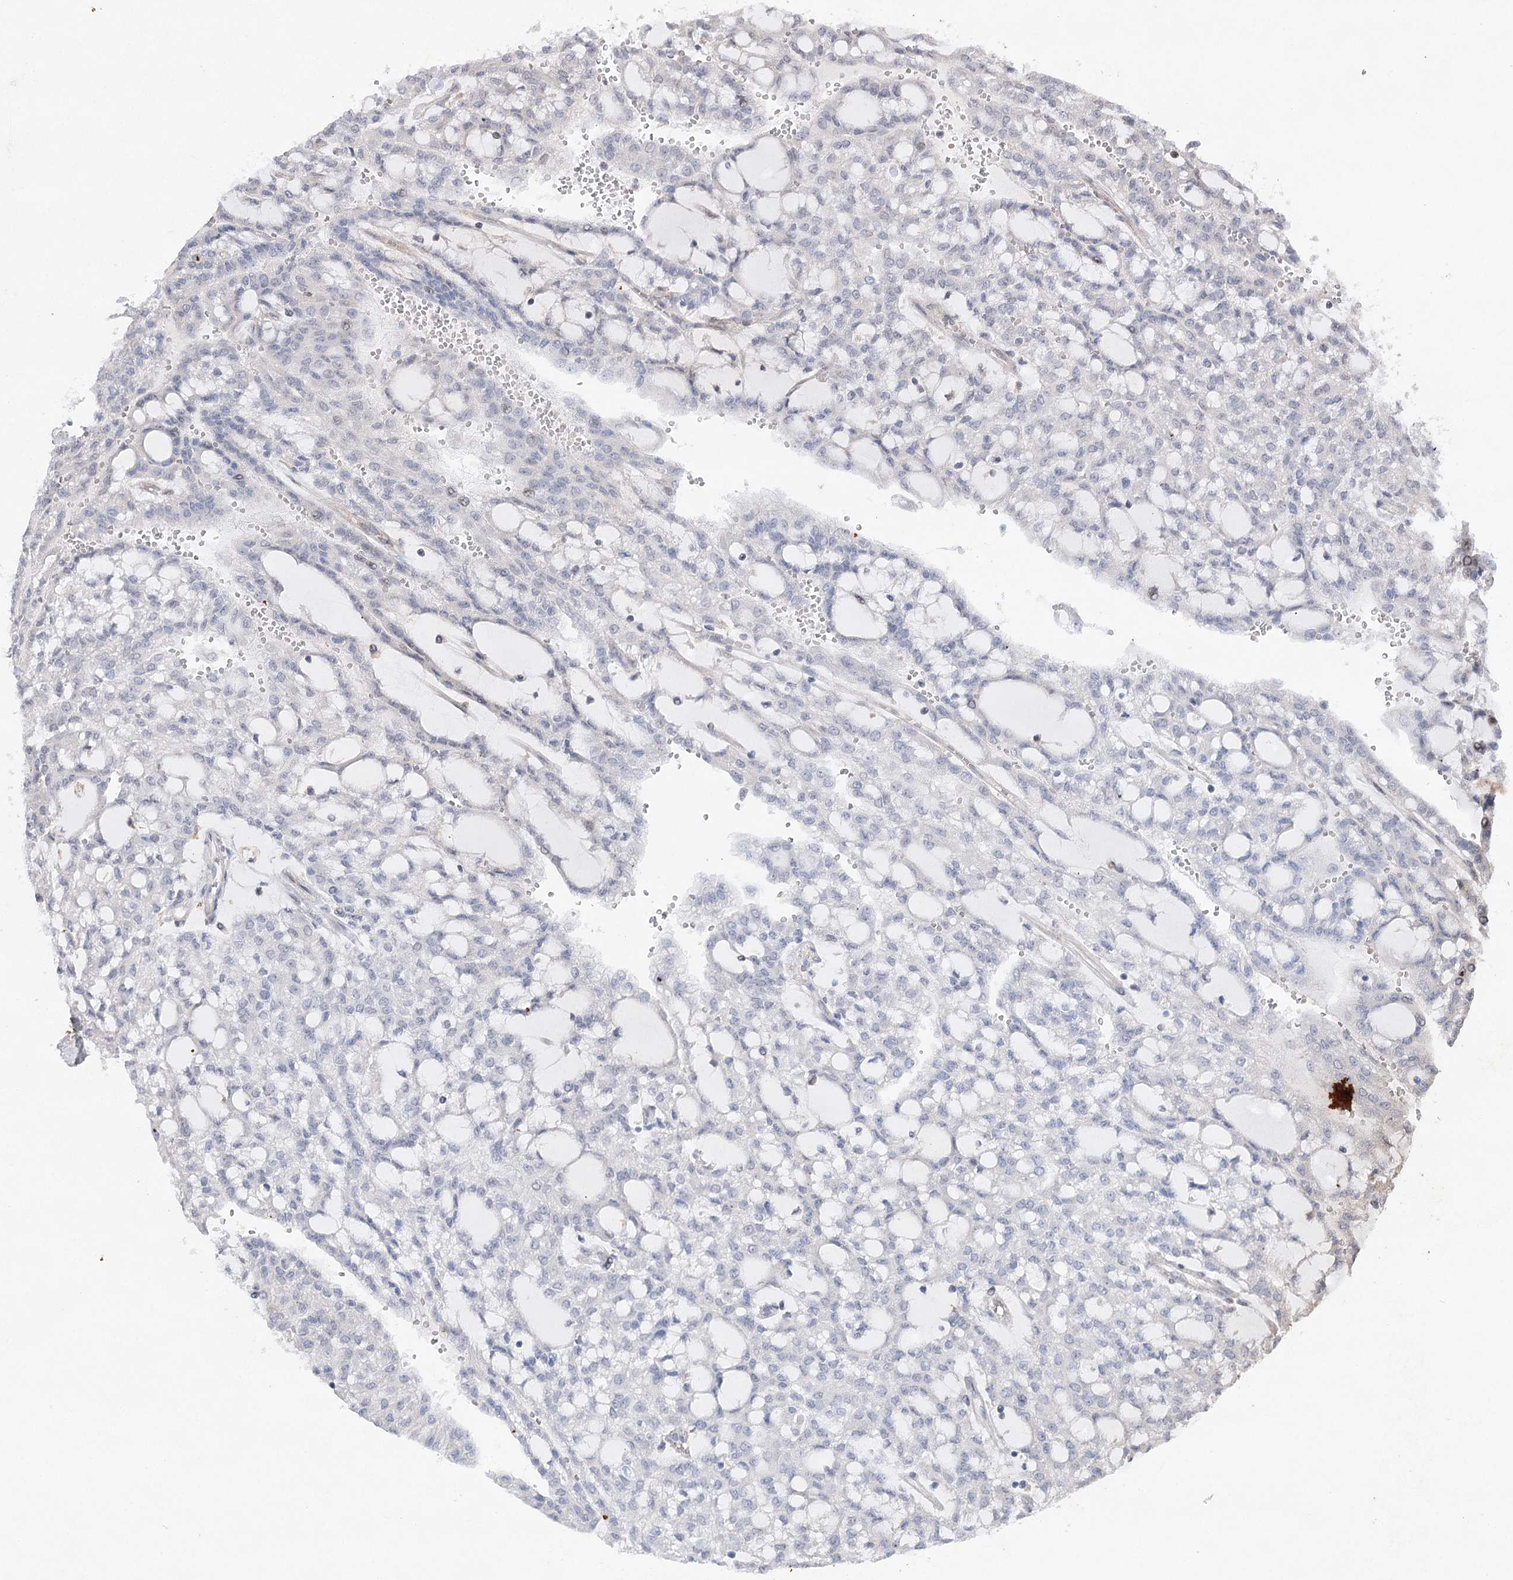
{"staining": {"intensity": "negative", "quantity": "none", "location": "none"}, "tissue": "renal cancer", "cell_type": "Tumor cells", "image_type": "cancer", "snomed": [{"axis": "morphology", "description": "Adenocarcinoma, NOS"}, {"axis": "topography", "description": "Kidney"}], "caption": "Immunohistochemical staining of human renal adenocarcinoma shows no significant staining in tumor cells. (Brightfield microscopy of DAB immunohistochemistry (IHC) at high magnification).", "gene": "OBSL1", "patient": {"sex": "male", "age": 63}}